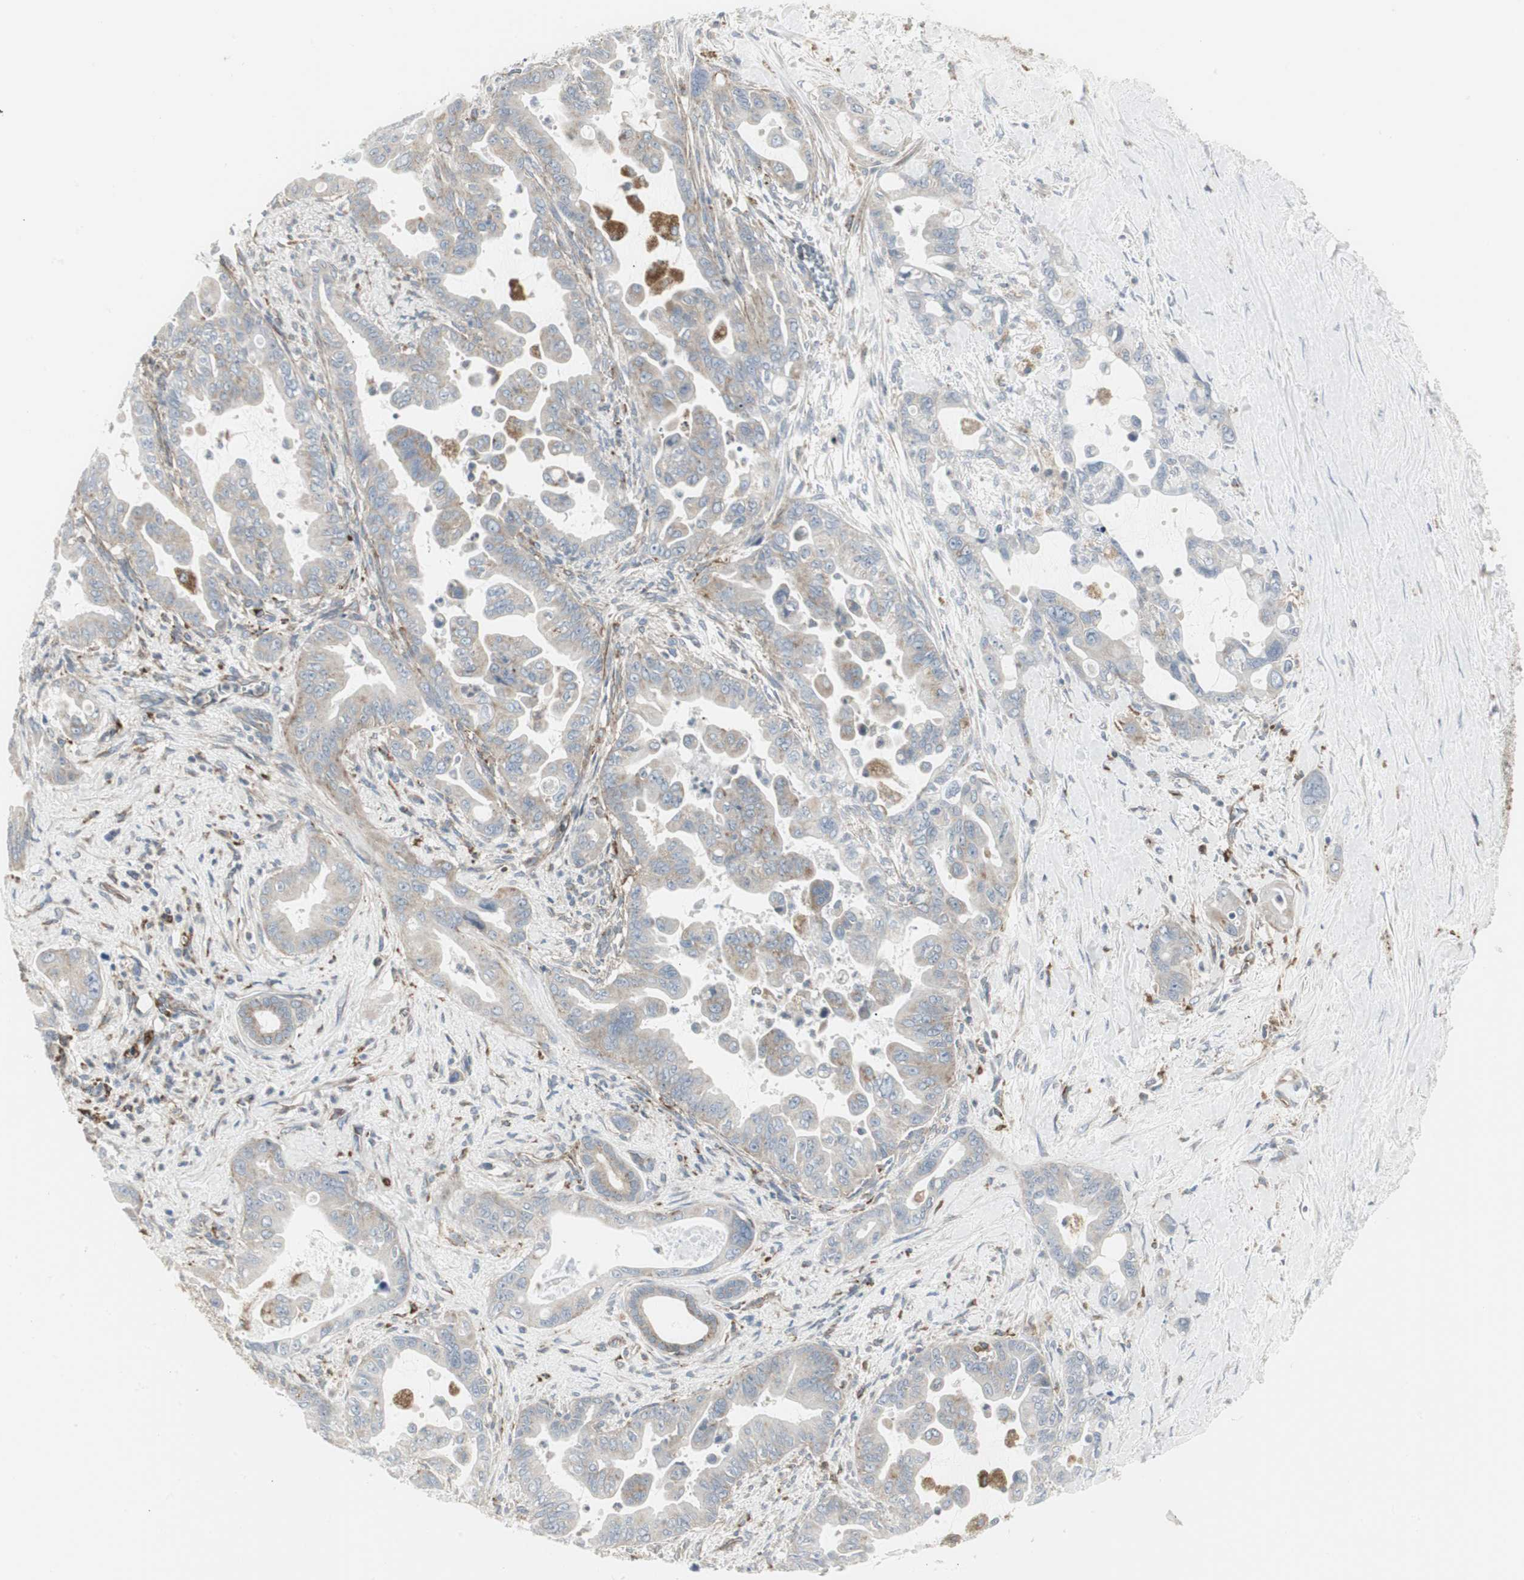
{"staining": {"intensity": "negative", "quantity": "none", "location": "none"}, "tissue": "pancreatic cancer", "cell_type": "Tumor cells", "image_type": "cancer", "snomed": [{"axis": "morphology", "description": "Adenocarcinoma, NOS"}, {"axis": "topography", "description": "Pancreas"}], "caption": "Tumor cells show no significant protein staining in pancreatic cancer.", "gene": "ATP6V1B2", "patient": {"sex": "male", "age": 70}}